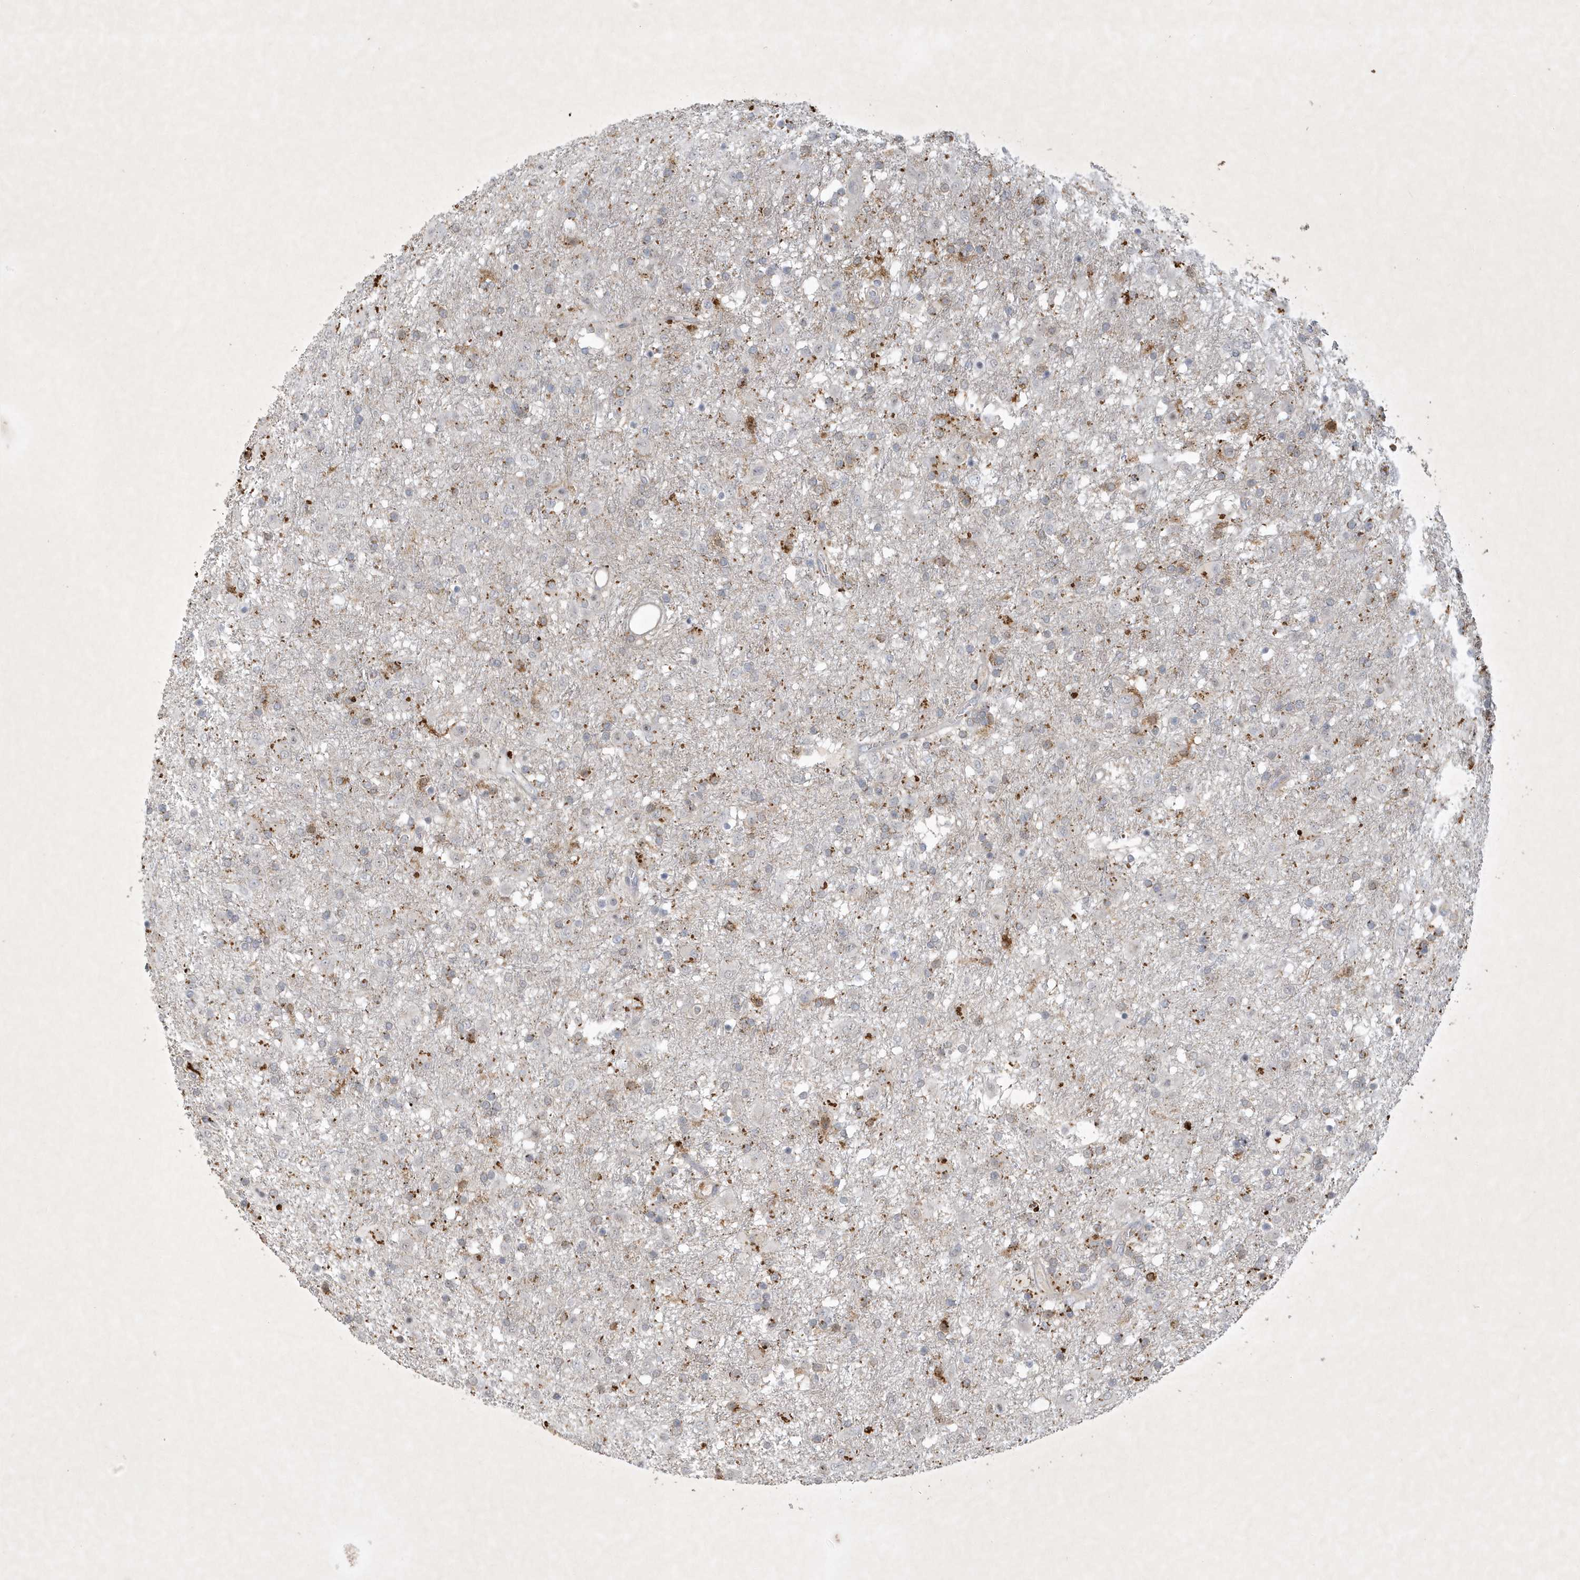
{"staining": {"intensity": "moderate", "quantity": "<25%", "location": "cytoplasmic/membranous"}, "tissue": "glioma", "cell_type": "Tumor cells", "image_type": "cancer", "snomed": [{"axis": "morphology", "description": "Glioma, malignant, Low grade"}, {"axis": "topography", "description": "Brain"}], "caption": "Glioma tissue demonstrates moderate cytoplasmic/membranous staining in about <25% of tumor cells, visualized by immunohistochemistry. The staining was performed using DAB (3,3'-diaminobenzidine), with brown indicating positive protein expression. Nuclei are stained blue with hematoxylin.", "gene": "THG1L", "patient": {"sex": "male", "age": 65}}